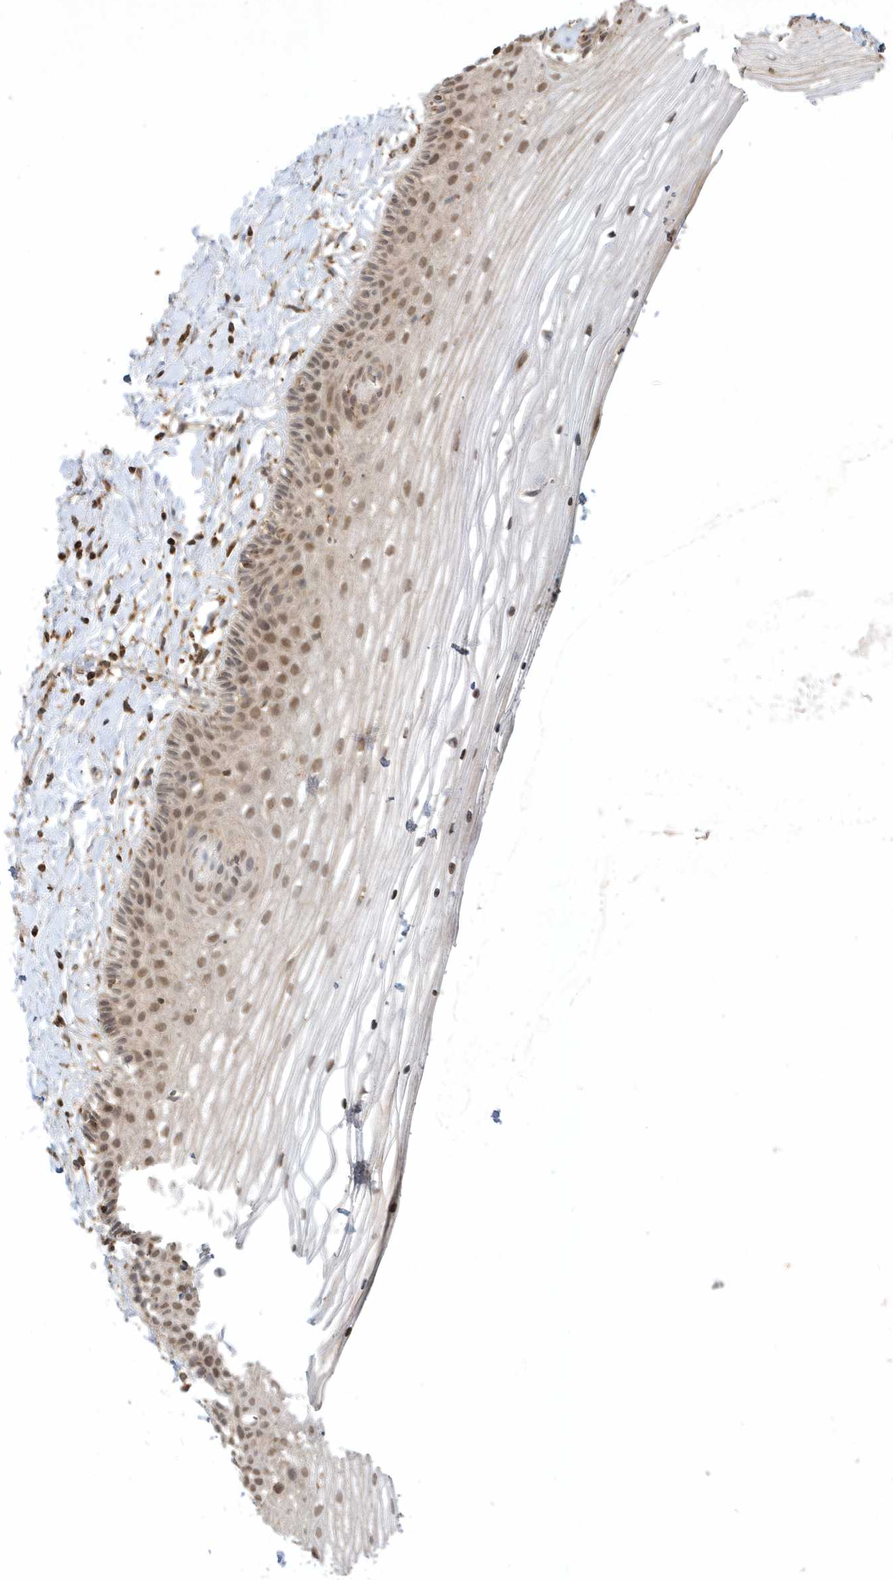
{"staining": {"intensity": "moderate", "quantity": "25%-75%", "location": "cytoplasmic/membranous,nuclear"}, "tissue": "vagina", "cell_type": "Squamous epithelial cells", "image_type": "normal", "snomed": [{"axis": "morphology", "description": "Normal tissue, NOS"}, {"axis": "topography", "description": "Vagina"}, {"axis": "topography", "description": "Cervix"}], "caption": "About 25%-75% of squamous epithelial cells in unremarkable human vagina show moderate cytoplasmic/membranous,nuclear protein expression as visualized by brown immunohistochemical staining.", "gene": "PLTP", "patient": {"sex": "female", "age": 40}}